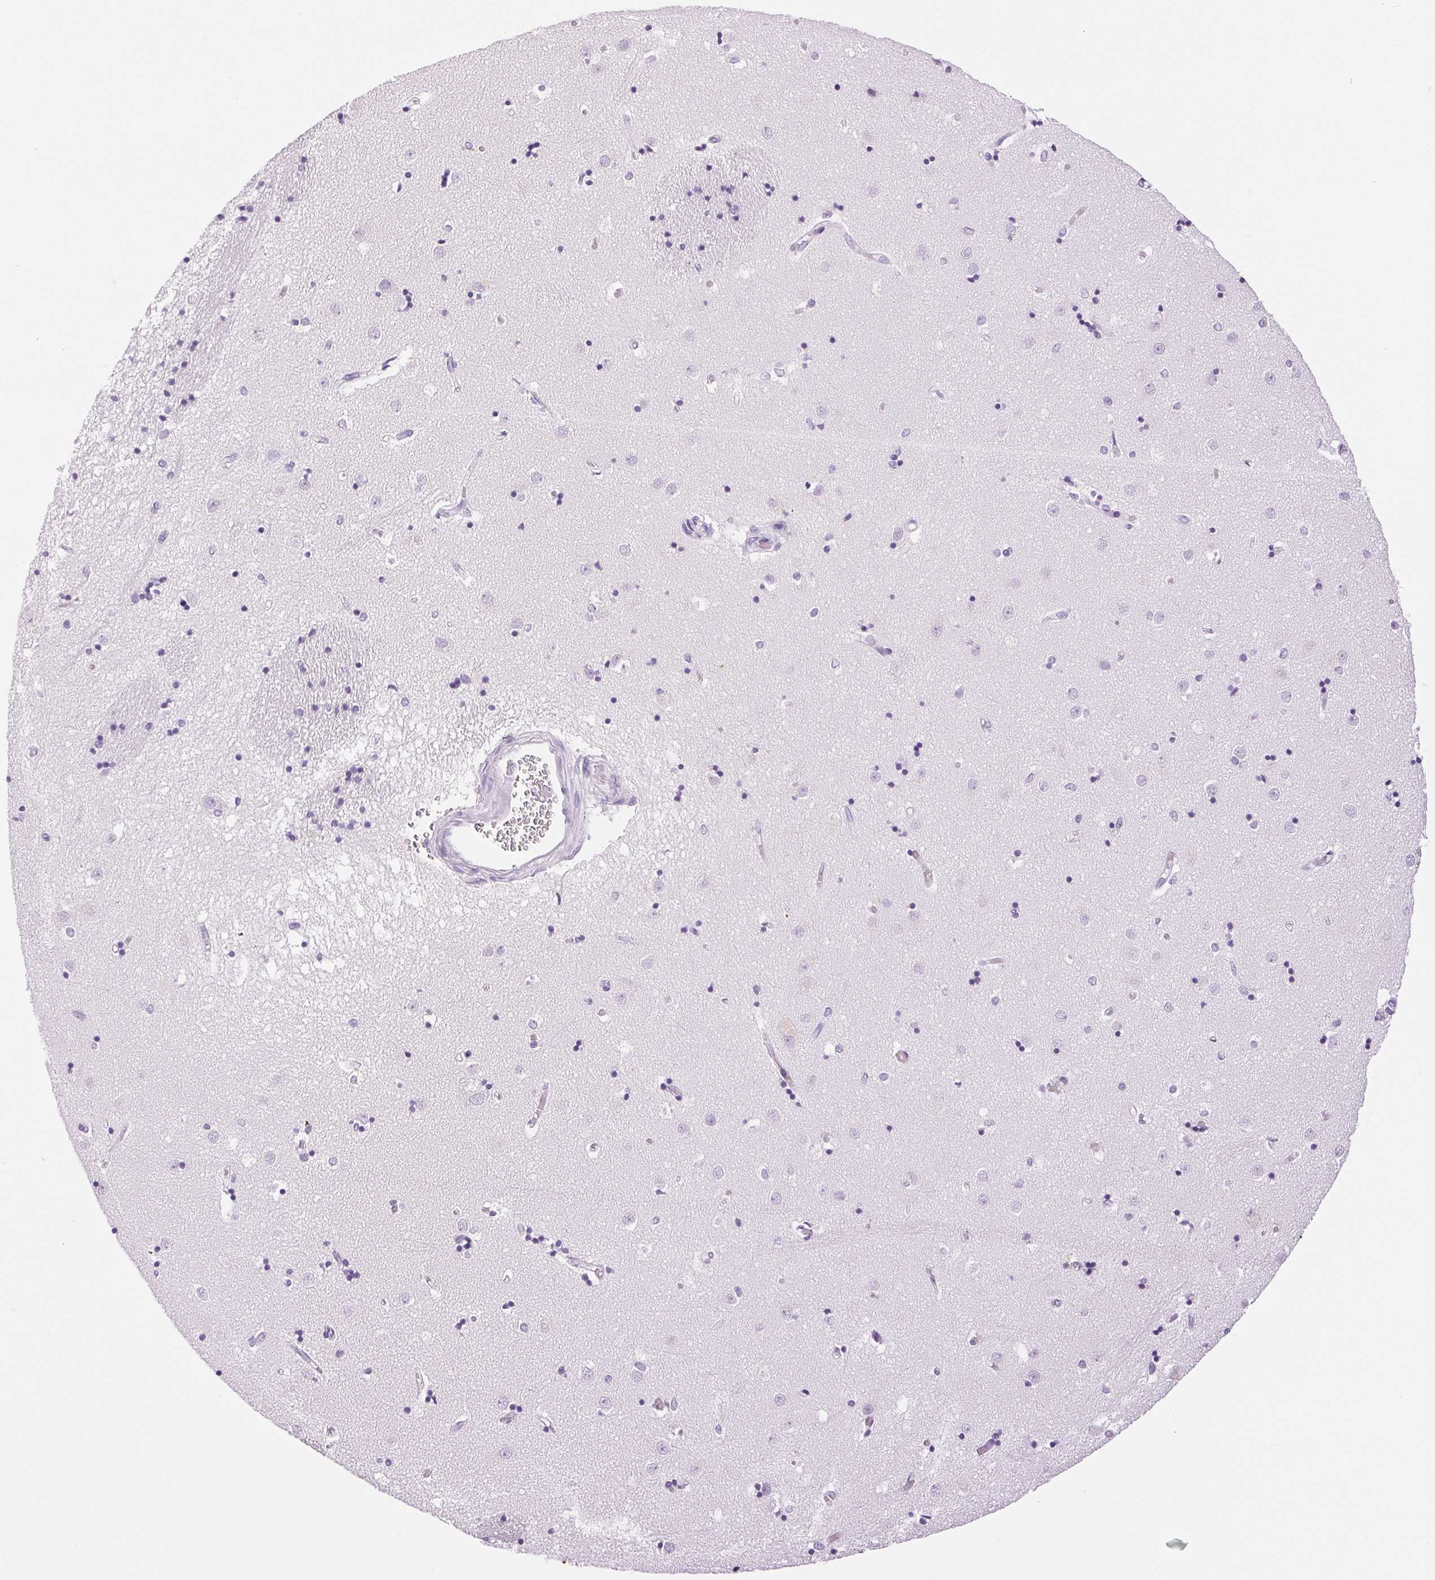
{"staining": {"intensity": "negative", "quantity": "none", "location": "none"}, "tissue": "caudate", "cell_type": "Glial cells", "image_type": "normal", "snomed": [{"axis": "morphology", "description": "Normal tissue, NOS"}, {"axis": "topography", "description": "Lateral ventricle wall"}], "caption": "An immunohistochemistry histopathology image of normal caudate is shown. There is no staining in glial cells of caudate. (DAB (3,3'-diaminobenzidine) immunohistochemistry (IHC), high magnification).", "gene": "SERPINB3", "patient": {"sex": "male", "age": 54}}